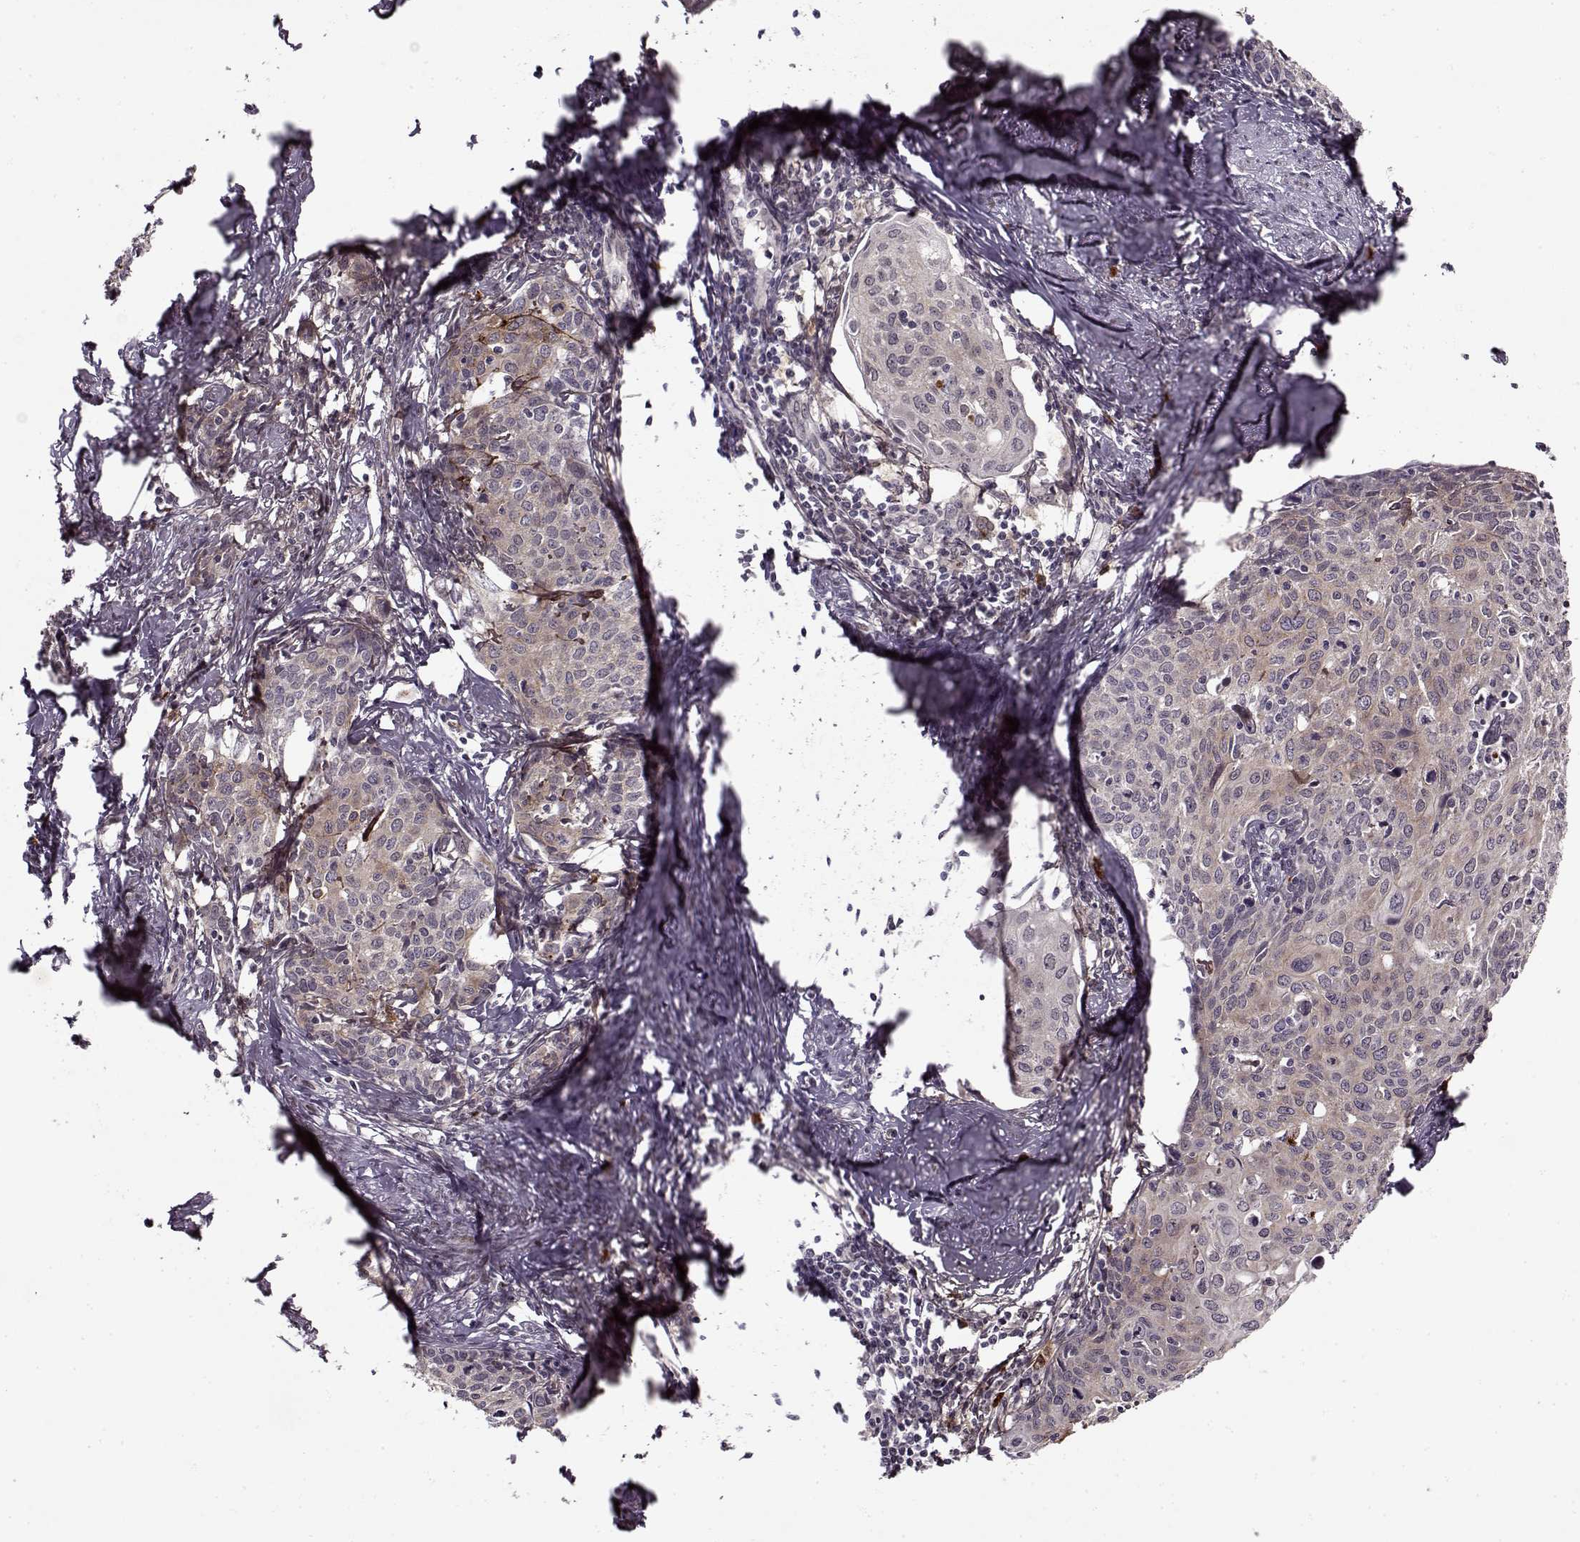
{"staining": {"intensity": "strong", "quantity": "<25%", "location": "cytoplasmic/membranous"}, "tissue": "cervical cancer", "cell_type": "Tumor cells", "image_type": "cancer", "snomed": [{"axis": "morphology", "description": "Squamous cell carcinoma, NOS"}, {"axis": "topography", "description": "Cervix"}], "caption": "Immunohistochemistry (IHC) histopathology image of neoplastic tissue: human squamous cell carcinoma (cervical) stained using immunohistochemistry demonstrates medium levels of strong protein expression localized specifically in the cytoplasmic/membranous of tumor cells, appearing as a cytoplasmic/membranous brown color.", "gene": "DENND4B", "patient": {"sex": "female", "age": 62}}